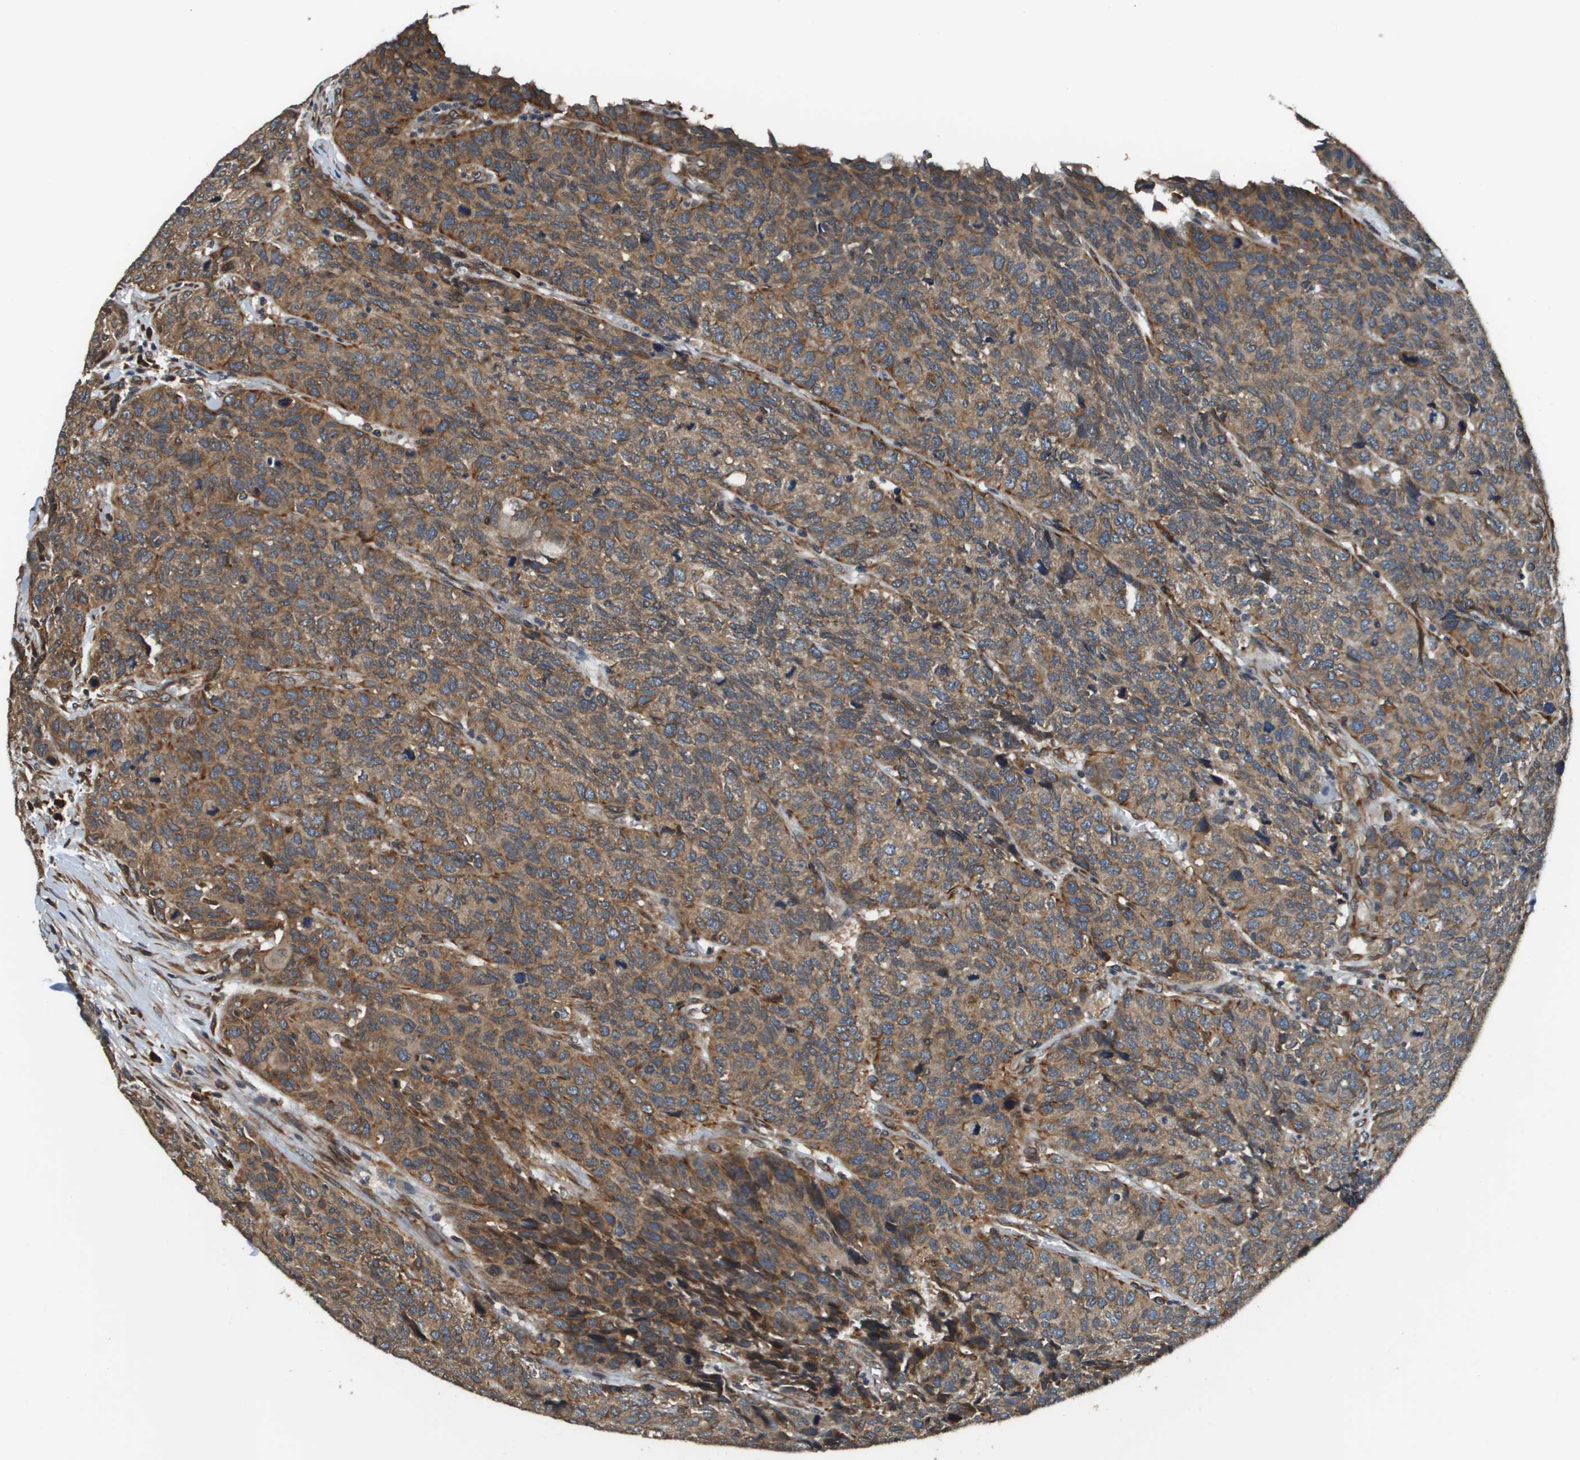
{"staining": {"intensity": "moderate", "quantity": ">75%", "location": "cytoplasmic/membranous"}, "tissue": "head and neck cancer", "cell_type": "Tumor cells", "image_type": "cancer", "snomed": [{"axis": "morphology", "description": "Squamous cell carcinoma, NOS"}, {"axis": "topography", "description": "Head-Neck"}], "caption": "Immunohistochemistry photomicrograph of head and neck cancer (squamous cell carcinoma) stained for a protein (brown), which exhibits medium levels of moderate cytoplasmic/membranous positivity in approximately >75% of tumor cells.", "gene": "SEC62", "patient": {"sex": "male", "age": 66}}